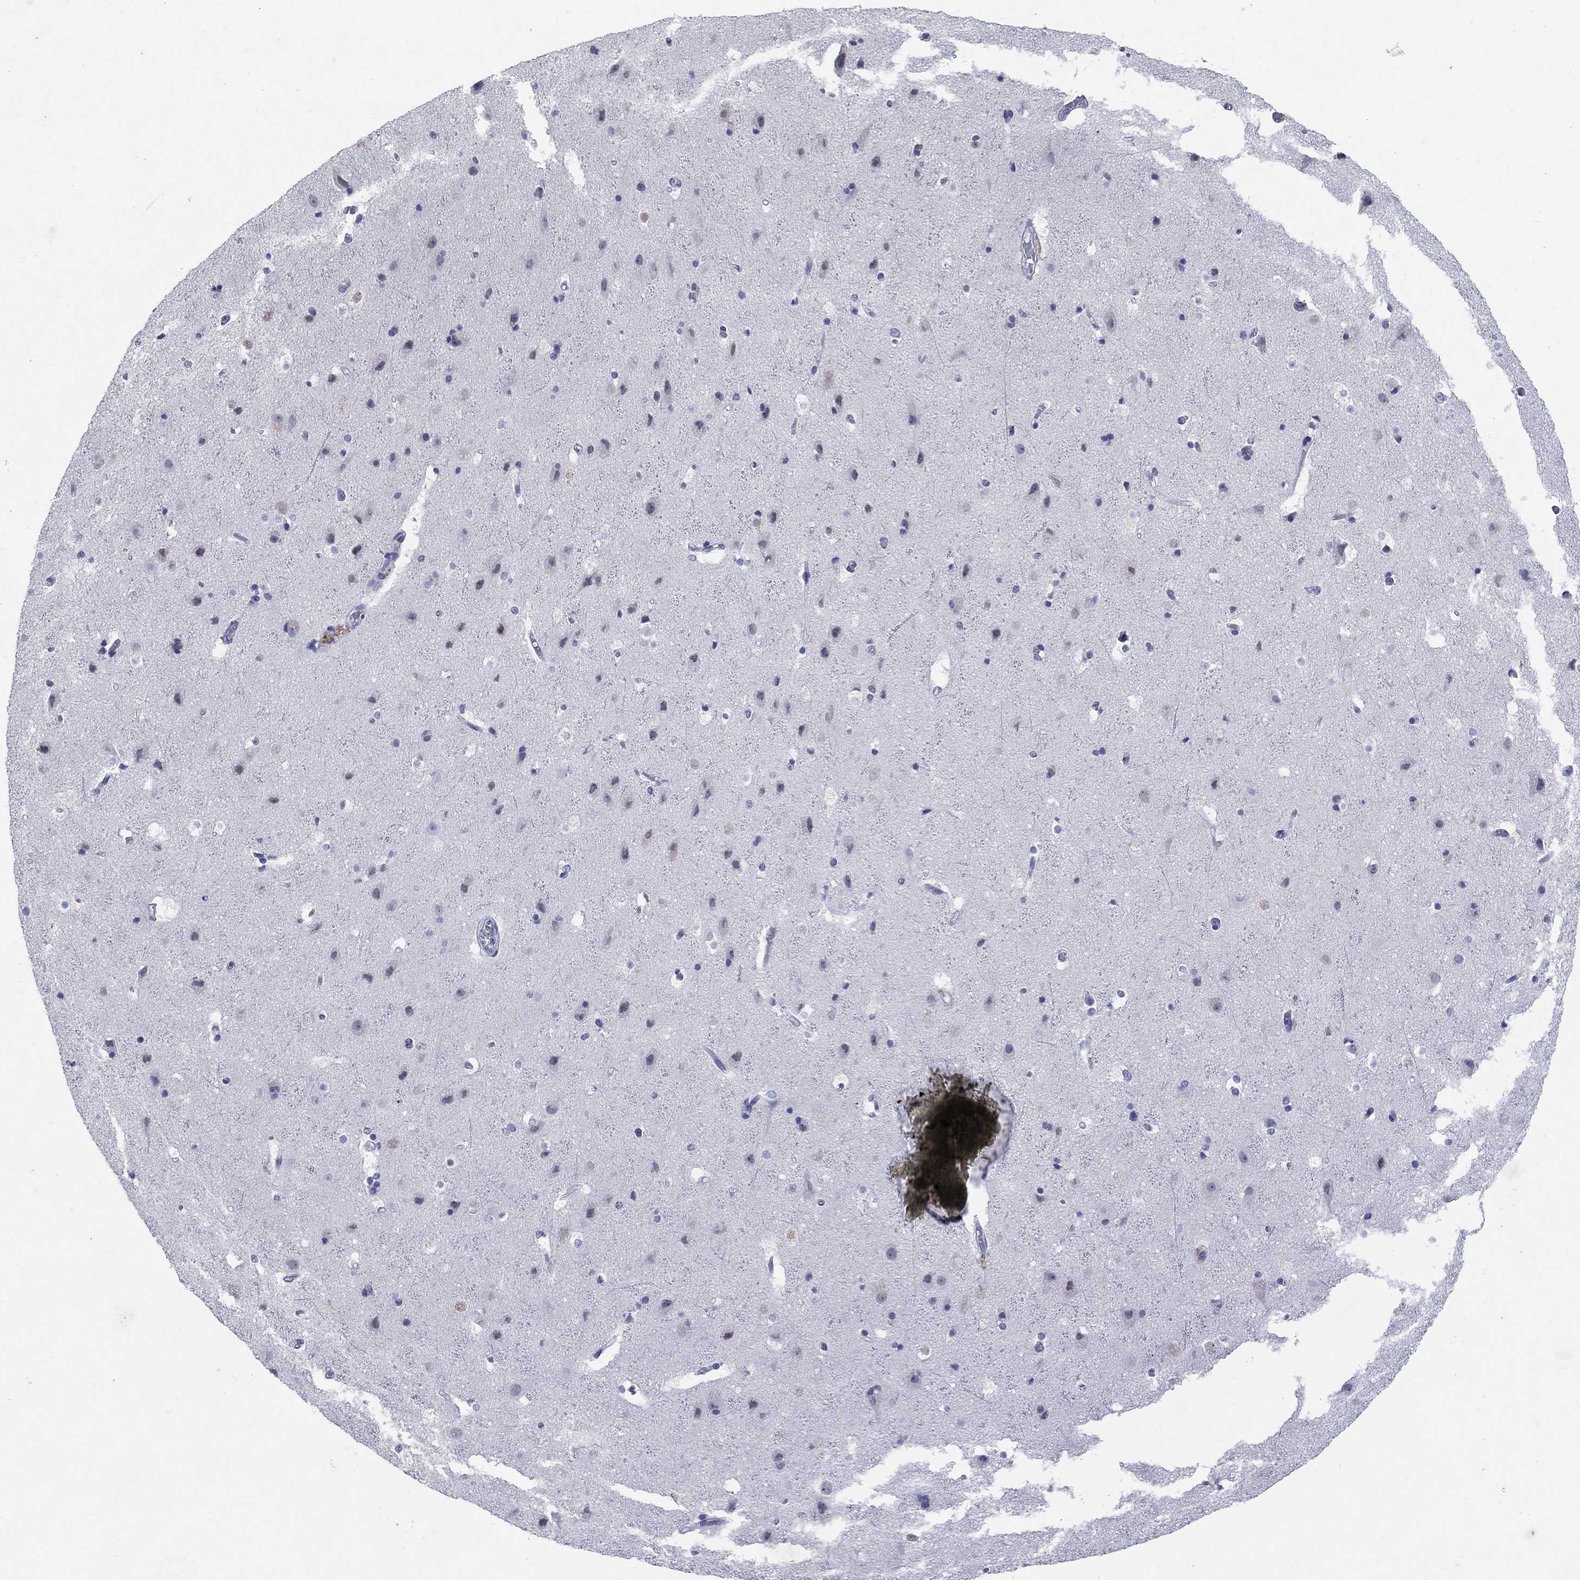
{"staining": {"intensity": "negative", "quantity": "none", "location": "none"}, "tissue": "cerebral cortex", "cell_type": "Endothelial cells", "image_type": "normal", "snomed": [{"axis": "morphology", "description": "Normal tissue, NOS"}, {"axis": "topography", "description": "Cerebral cortex"}], "caption": "The IHC histopathology image has no significant staining in endothelial cells of cerebral cortex. The staining is performed using DAB brown chromogen with nuclei counter-stained in using hematoxylin.", "gene": "KRT75", "patient": {"sex": "female", "age": 52}}